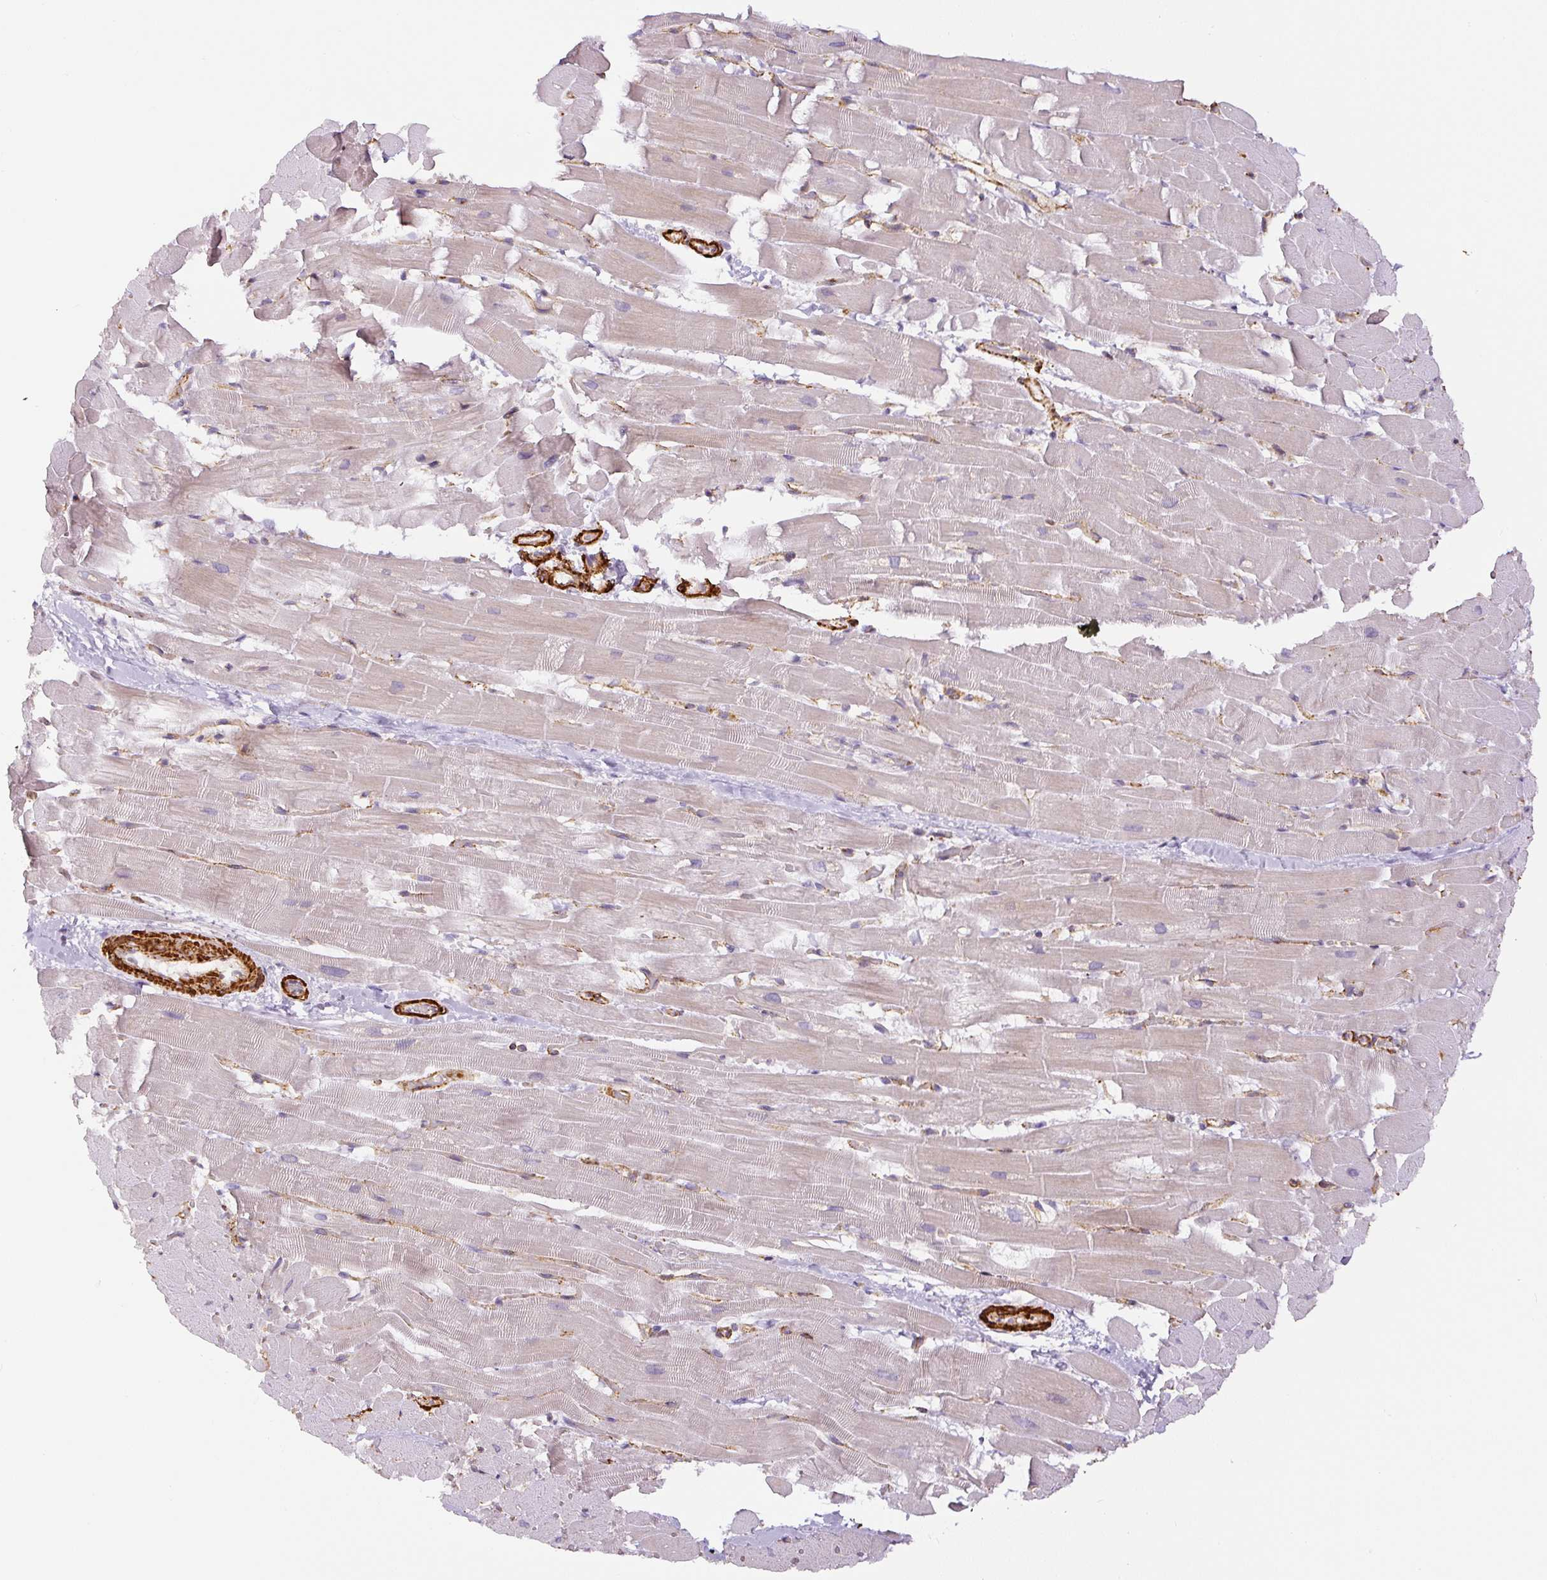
{"staining": {"intensity": "weak", "quantity": "25%-75%", "location": "cytoplasmic/membranous"}, "tissue": "heart muscle", "cell_type": "Cardiomyocytes", "image_type": "normal", "snomed": [{"axis": "morphology", "description": "Normal tissue, NOS"}, {"axis": "topography", "description": "Heart"}], "caption": "Weak cytoplasmic/membranous positivity is identified in about 25%-75% of cardiomyocytes in normal heart muscle.", "gene": "MYL12A", "patient": {"sex": "male", "age": 37}}